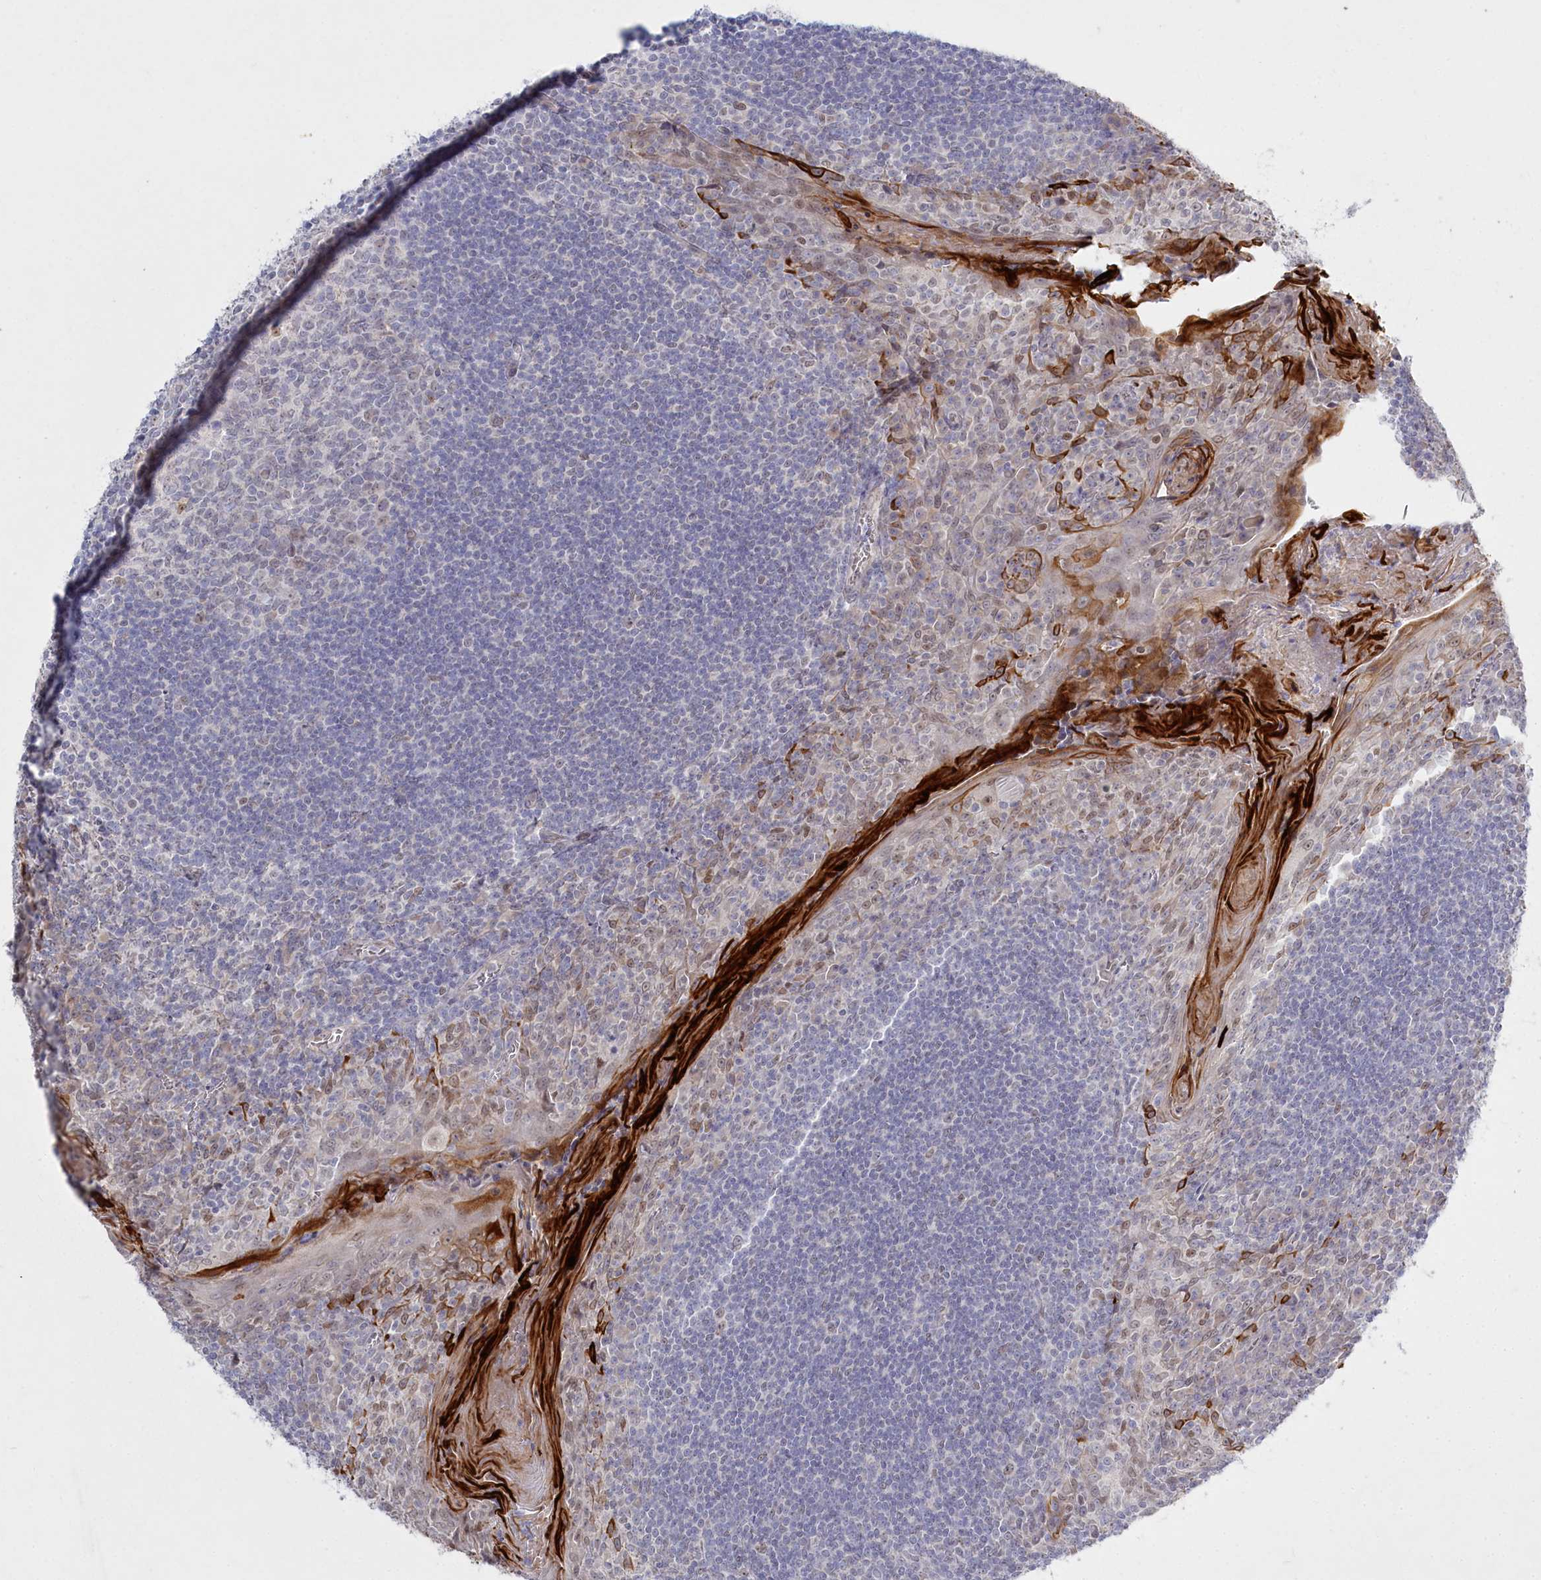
{"staining": {"intensity": "negative", "quantity": "none", "location": "none"}, "tissue": "tonsil", "cell_type": "Germinal center cells", "image_type": "normal", "snomed": [{"axis": "morphology", "description": "Normal tissue, NOS"}, {"axis": "topography", "description": "Tonsil"}], "caption": "This is a micrograph of IHC staining of normal tonsil, which shows no expression in germinal center cells.", "gene": "ABITRAM", "patient": {"sex": "male", "age": 27}}